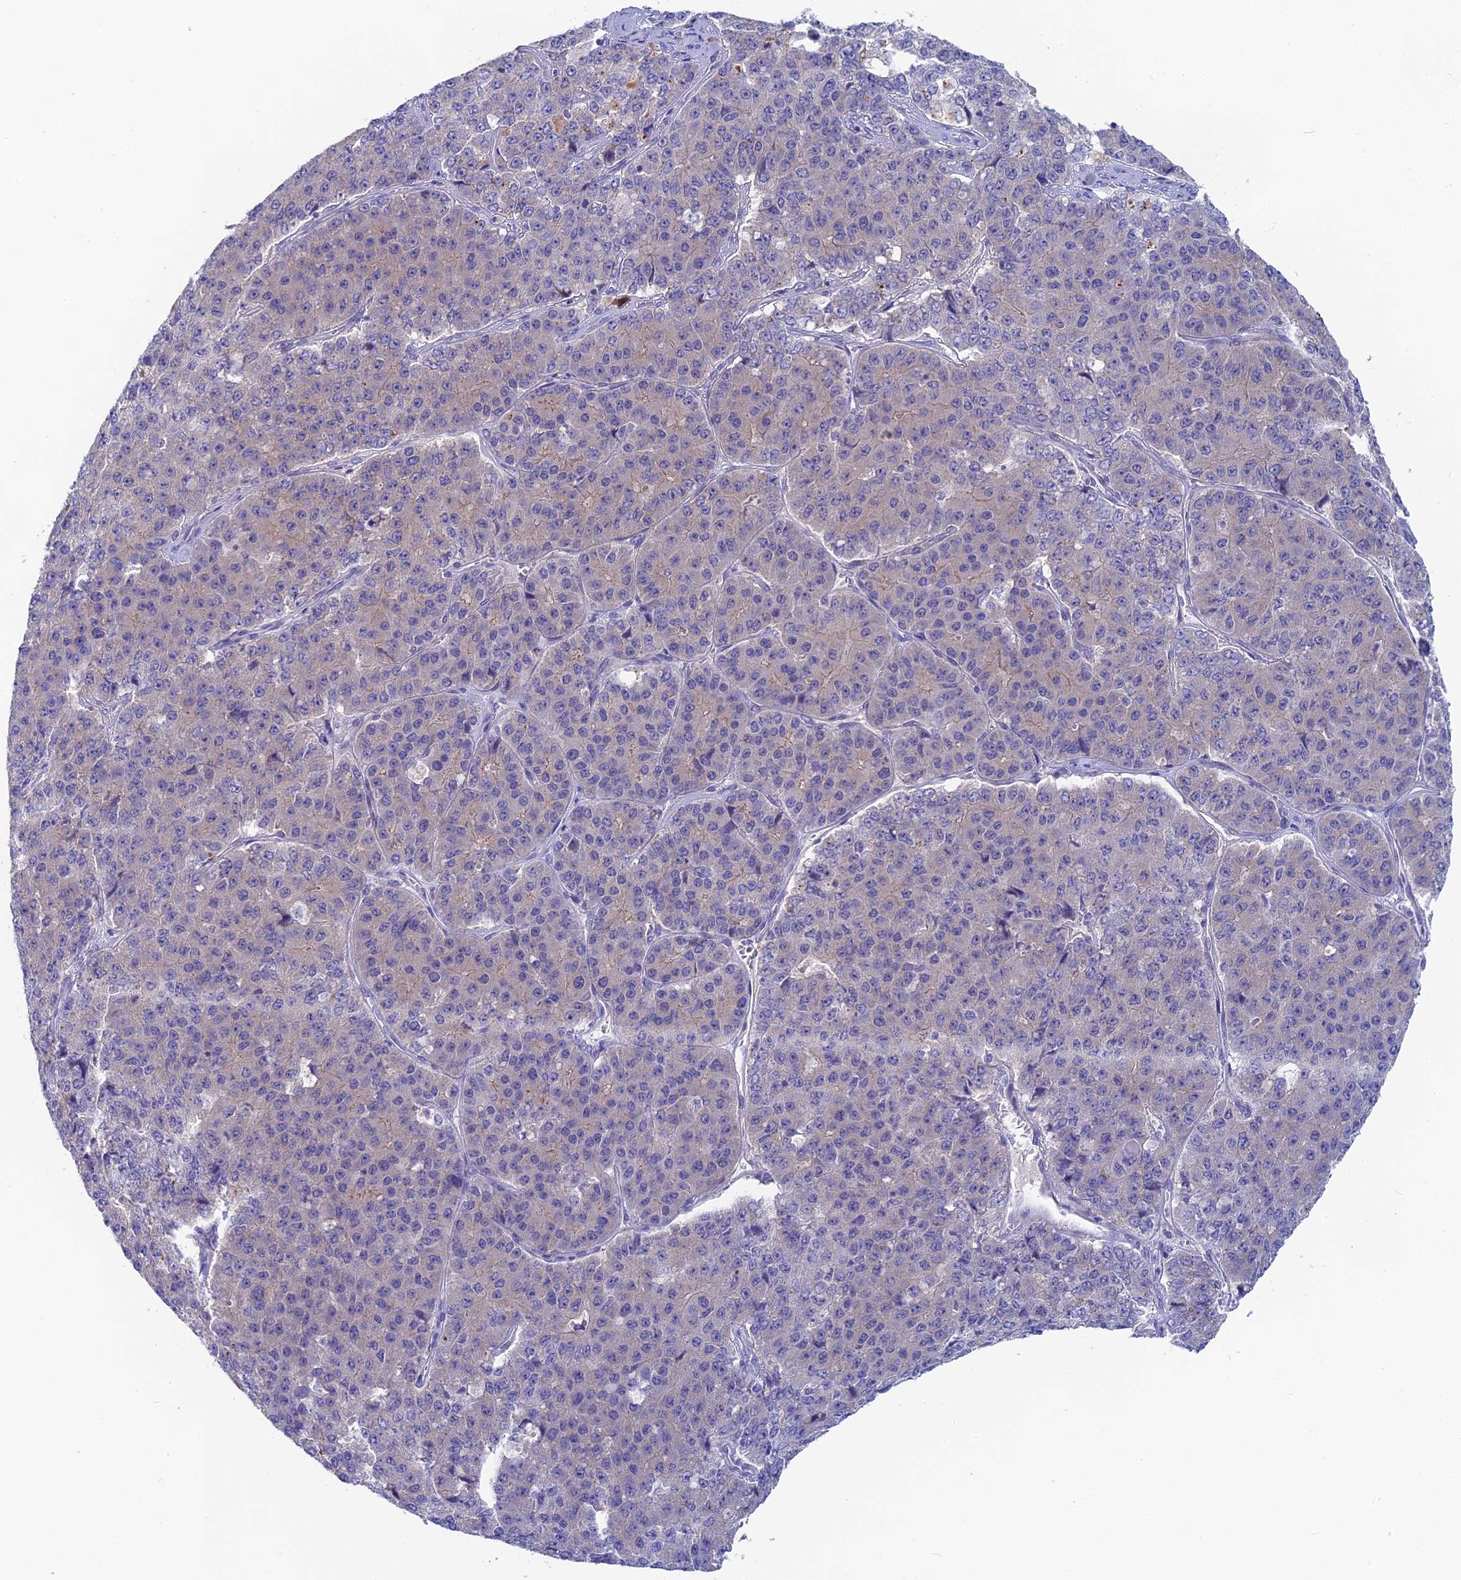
{"staining": {"intensity": "negative", "quantity": "none", "location": "none"}, "tissue": "pancreatic cancer", "cell_type": "Tumor cells", "image_type": "cancer", "snomed": [{"axis": "morphology", "description": "Adenocarcinoma, NOS"}, {"axis": "topography", "description": "Pancreas"}], "caption": "Immunohistochemical staining of pancreatic adenocarcinoma demonstrates no significant expression in tumor cells. (Brightfield microscopy of DAB (3,3'-diaminobenzidine) immunohistochemistry at high magnification).", "gene": "TENT4B", "patient": {"sex": "male", "age": 50}}